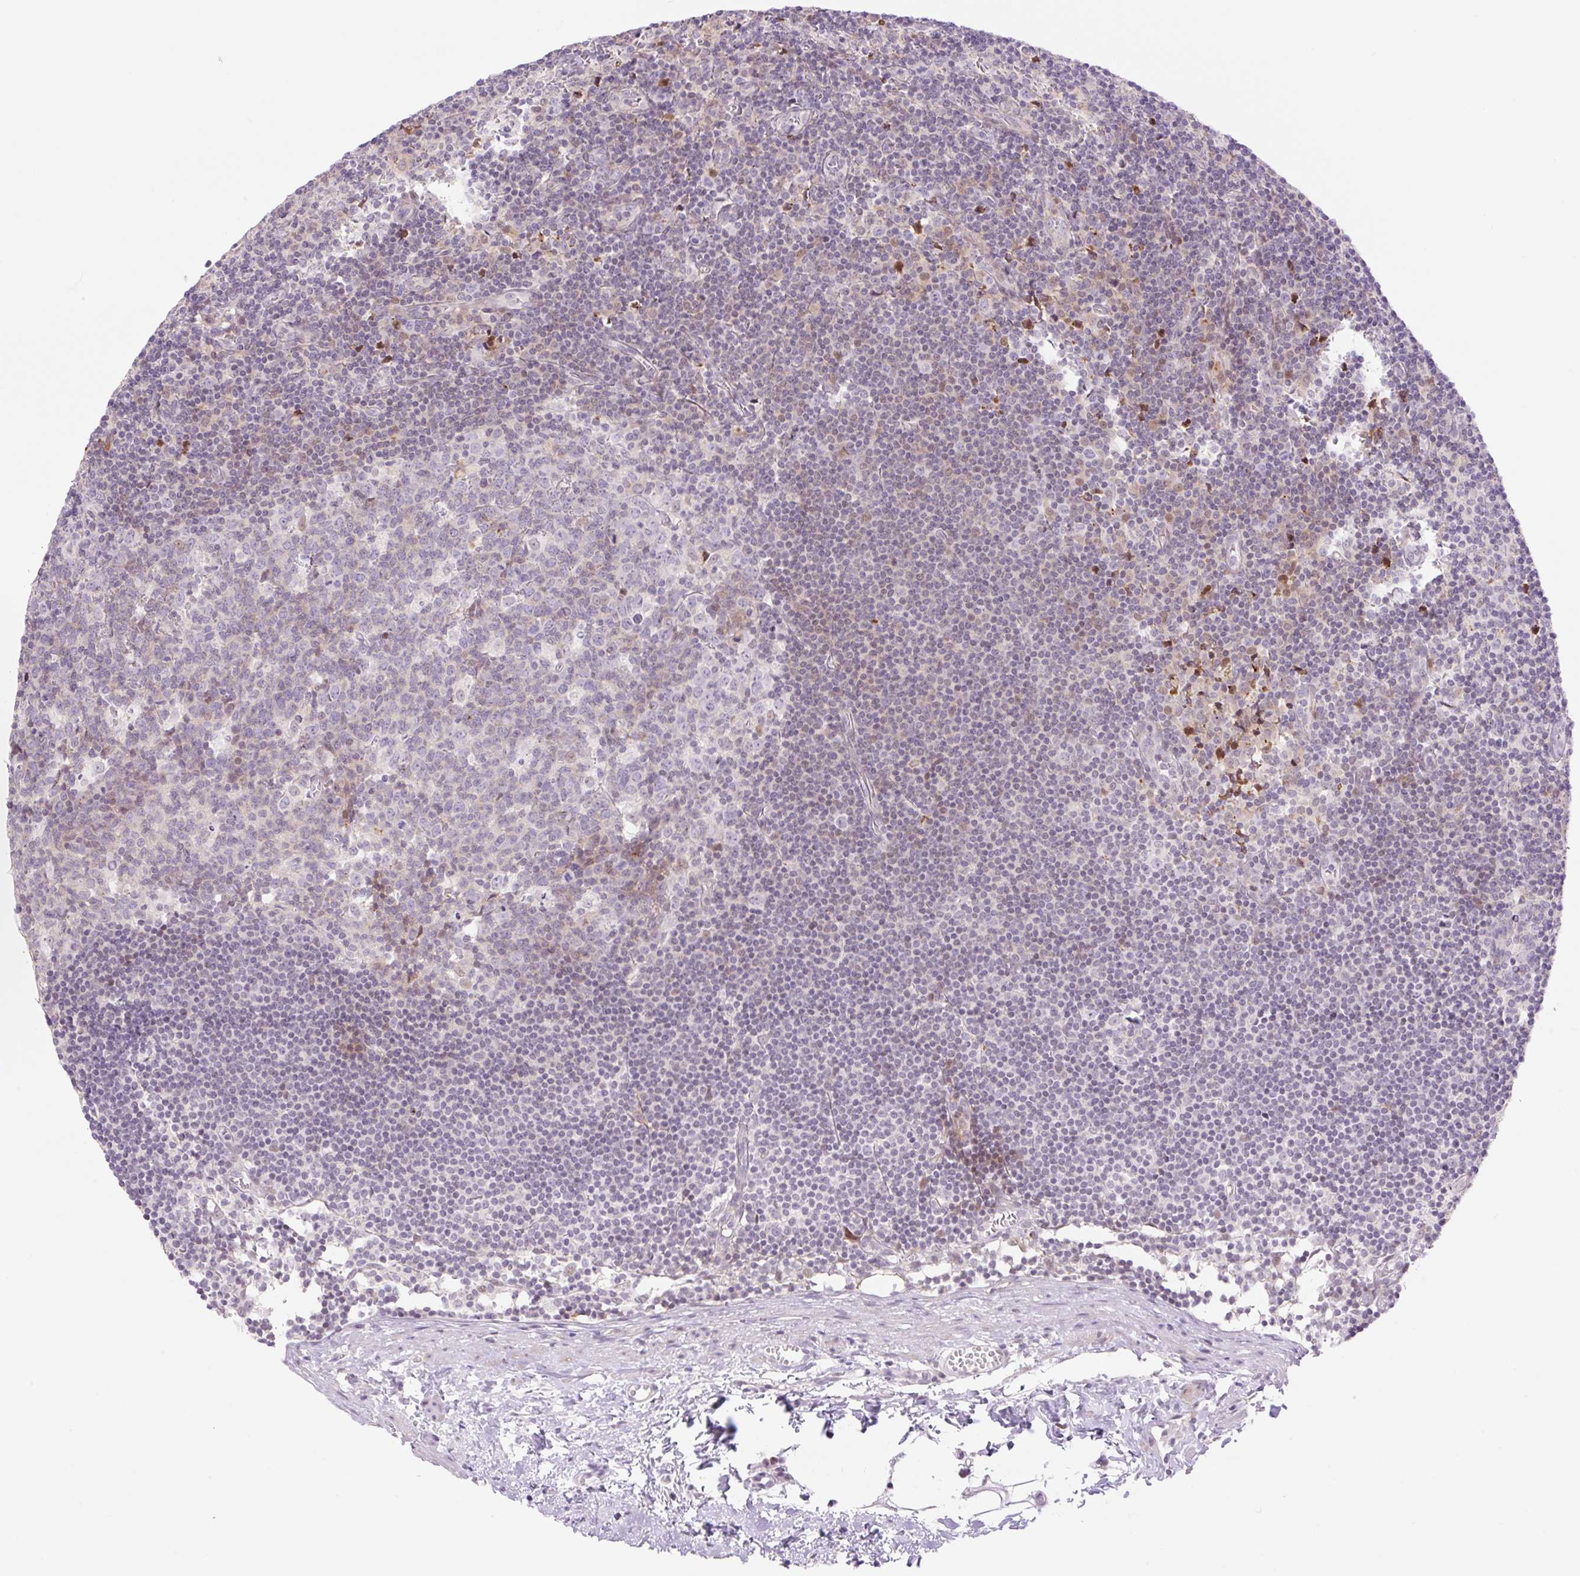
{"staining": {"intensity": "negative", "quantity": "none", "location": "none"}, "tissue": "lymph node", "cell_type": "Germinal center cells", "image_type": "normal", "snomed": [{"axis": "morphology", "description": "Normal tissue, NOS"}, {"axis": "topography", "description": "Lymph node"}], "caption": "Micrograph shows no significant protein positivity in germinal center cells of benign lymph node. The staining is performed using DAB (3,3'-diaminobenzidine) brown chromogen with nuclei counter-stained in using hematoxylin.", "gene": "ENSG00000264668", "patient": {"sex": "female", "age": 45}}